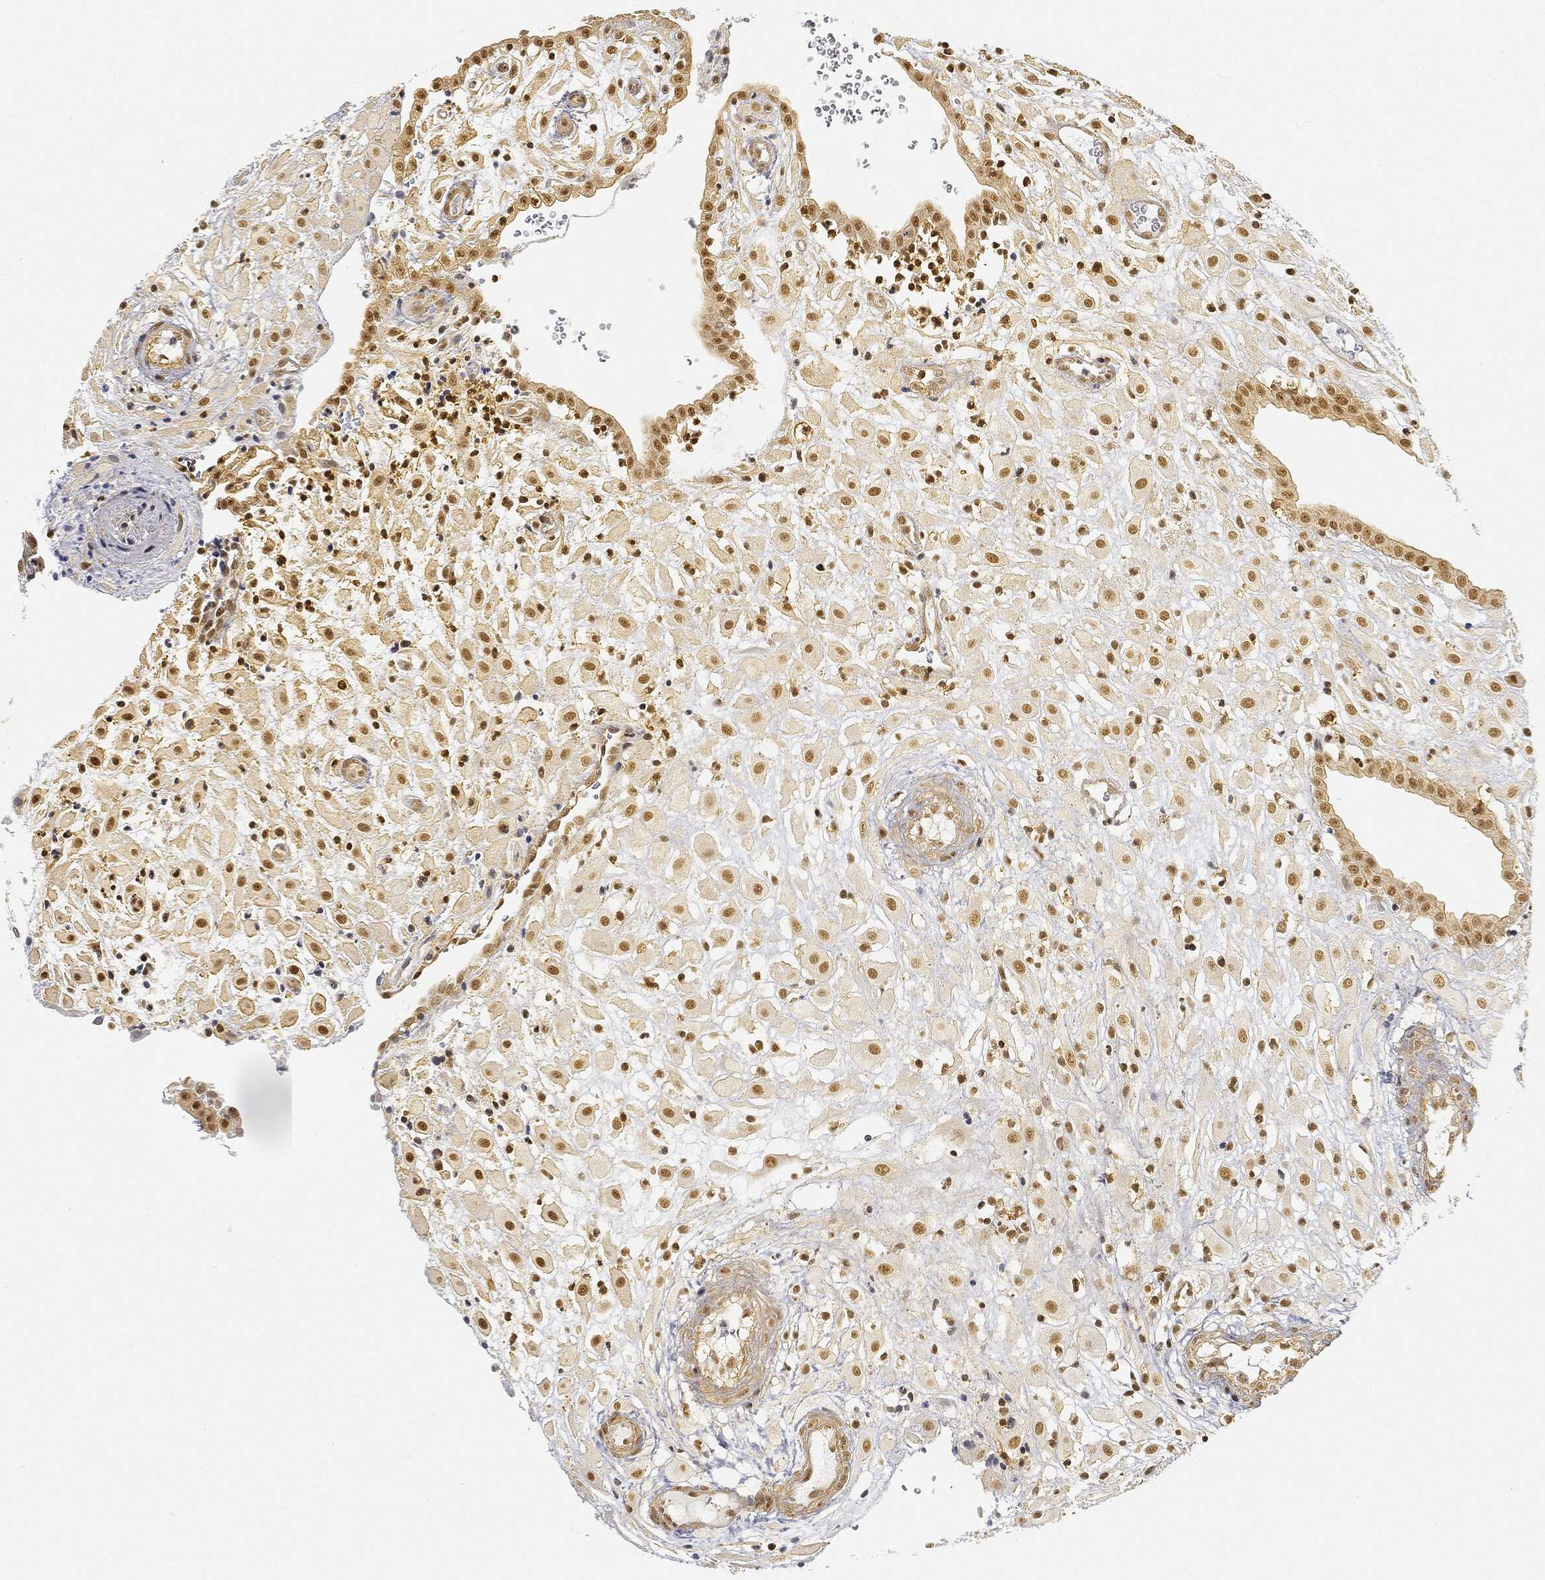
{"staining": {"intensity": "strong", "quantity": ">75%", "location": "nuclear"}, "tissue": "placenta", "cell_type": "Decidual cells", "image_type": "normal", "snomed": [{"axis": "morphology", "description": "Normal tissue, NOS"}, {"axis": "topography", "description": "Placenta"}], "caption": "A histopathology image of human placenta stained for a protein displays strong nuclear brown staining in decidual cells.", "gene": "RSRC2", "patient": {"sex": "female", "age": 24}}